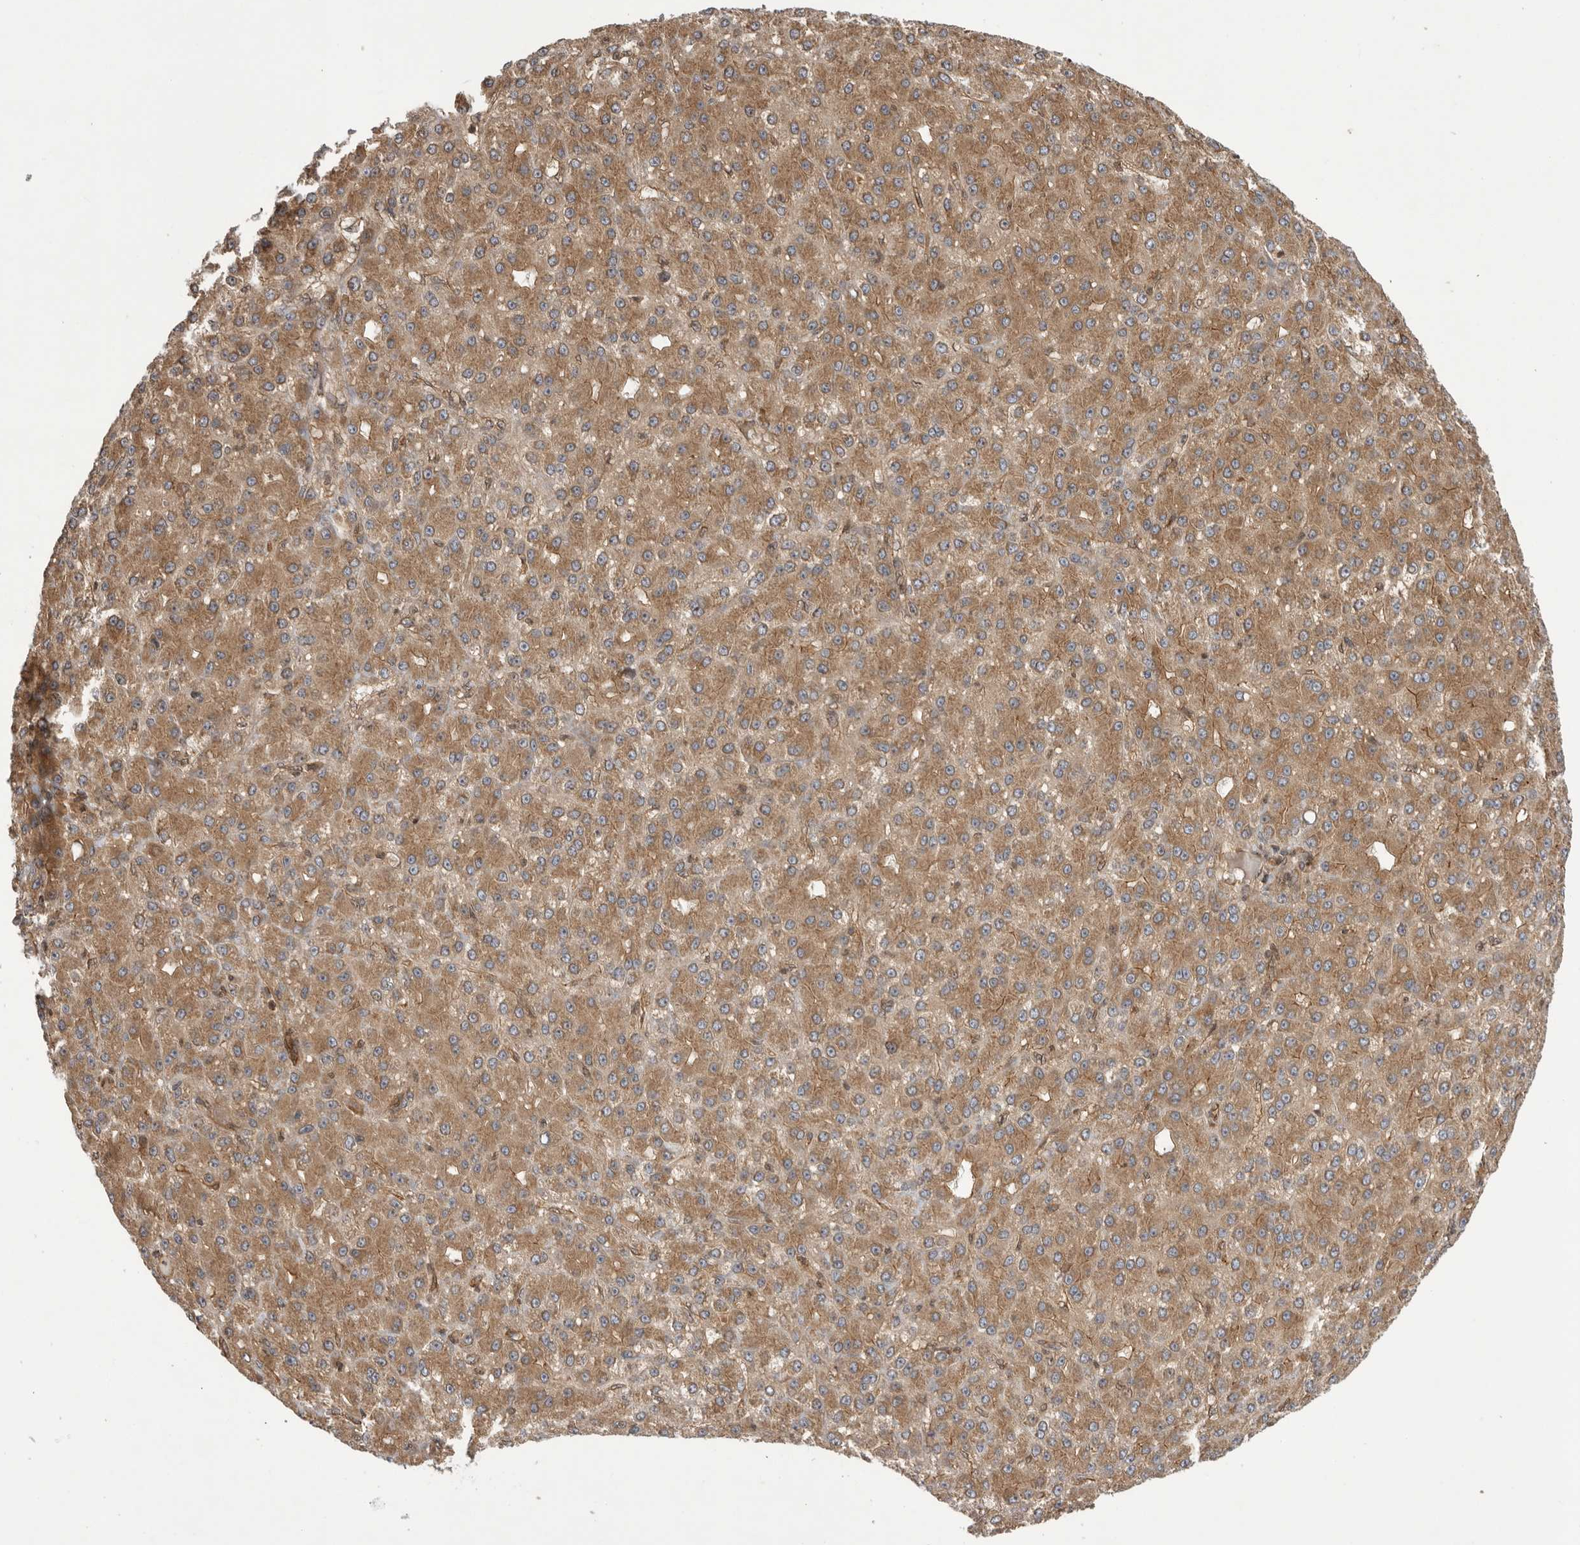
{"staining": {"intensity": "moderate", "quantity": ">75%", "location": "cytoplasmic/membranous"}, "tissue": "liver cancer", "cell_type": "Tumor cells", "image_type": "cancer", "snomed": [{"axis": "morphology", "description": "Carcinoma, Hepatocellular, NOS"}, {"axis": "topography", "description": "Liver"}], "caption": "Hepatocellular carcinoma (liver) tissue reveals moderate cytoplasmic/membranous positivity in approximately >75% of tumor cells, visualized by immunohistochemistry.", "gene": "DHDDS", "patient": {"sex": "male", "age": 67}}